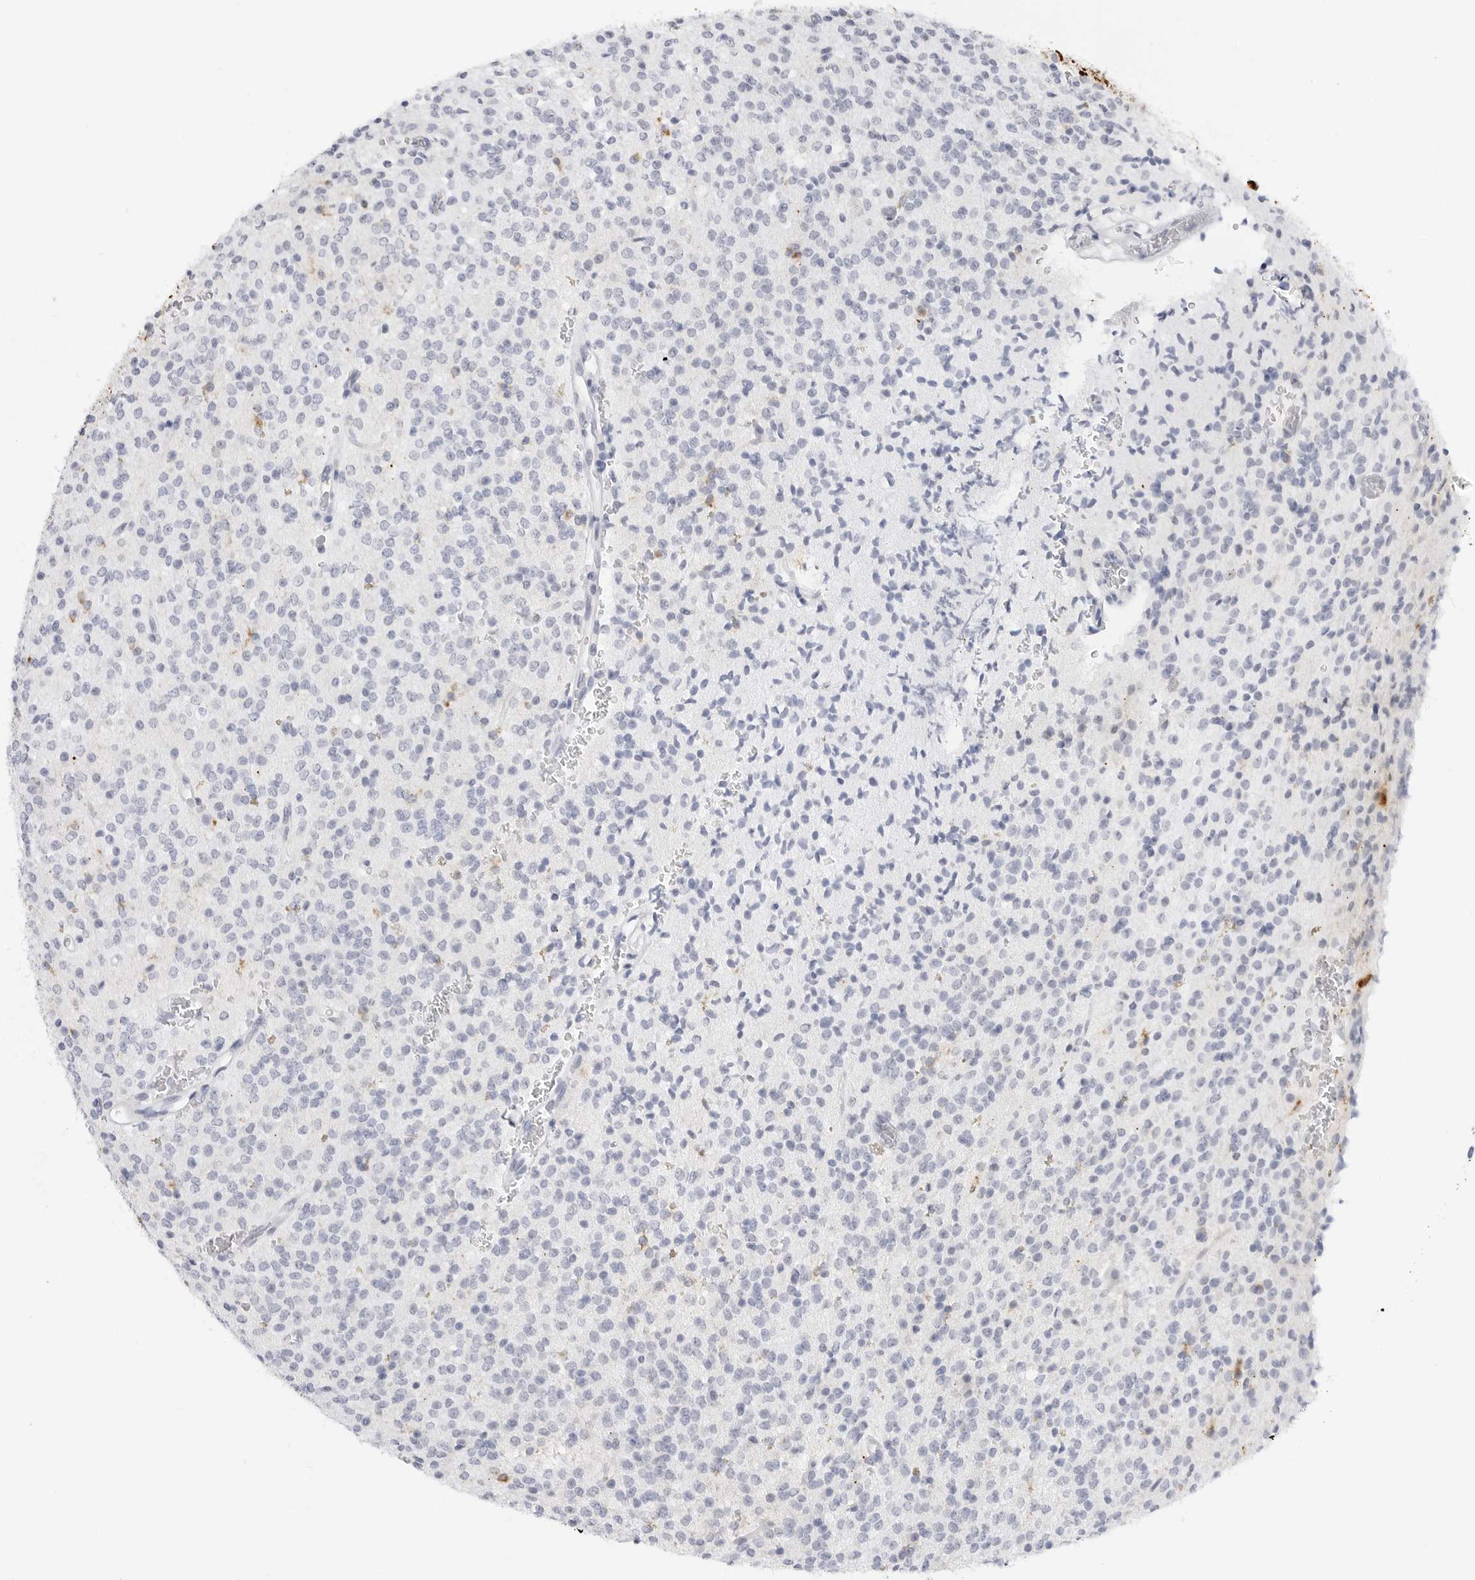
{"staining": {"intensity": "negative", "quantity": "none", "location": "none"}, "tissue": "glioma", "cell_type": "Tumor cells", "image_type": "cancer", "snomed": [{"axis": "morphology", "description": "Glioma, malignant, High grade"}, {"axis": "topography", "description": "Brain"}], "caption": "Tumor cells show no significant protein positivity in malignant glioma (high-grade).", "gene": "HSPB7", "patient": {"sex": "male", "age": 34}}